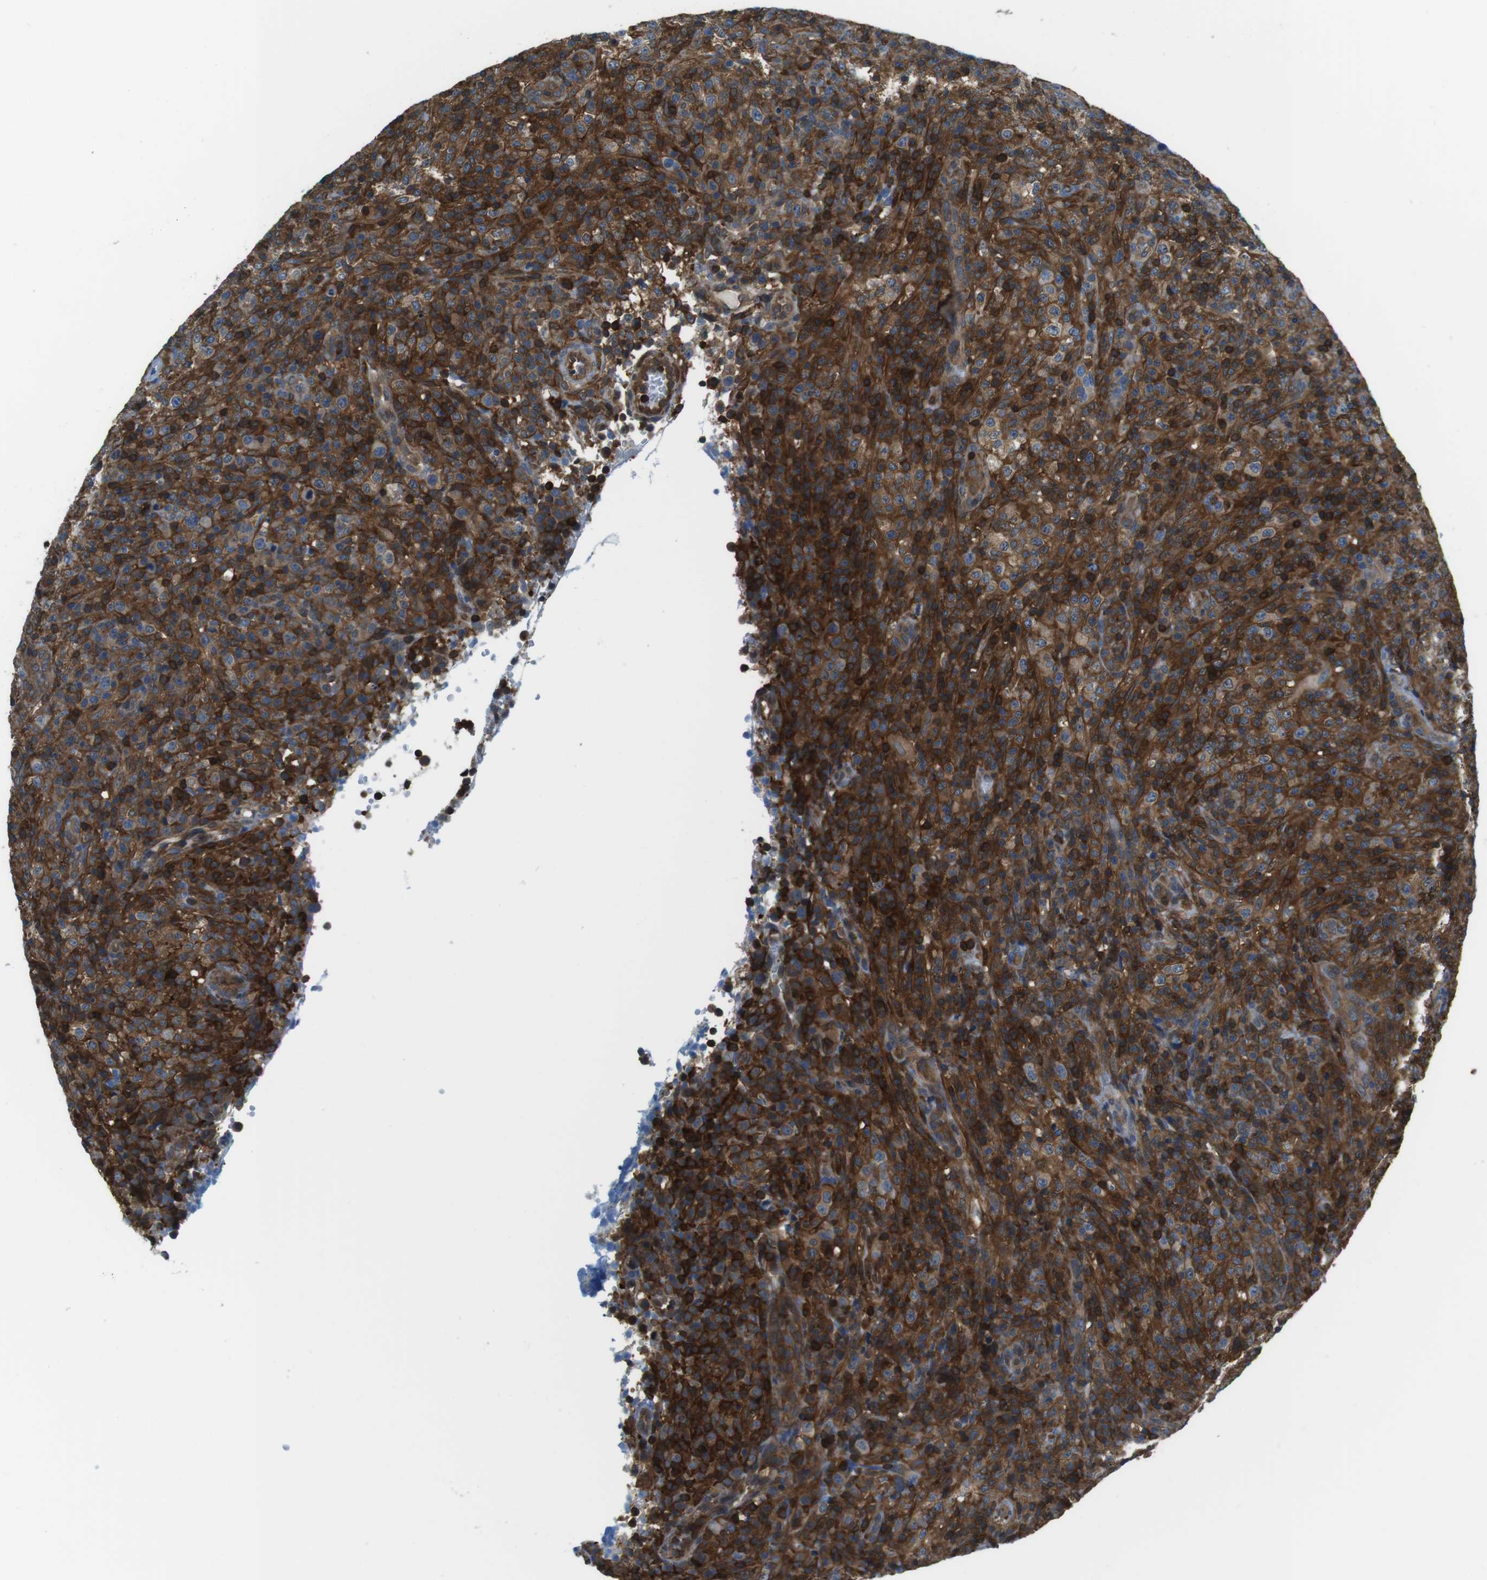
{"staining": {"intensity": "moderate", "quantity": ">75%", "location": "cytoplasmic/membranous"}, "tissue": "lymphoma", "cell_type": "Tumor cells", "image_type": "cancer", "snomed": [{"axis": "morphology", "description": "Malignant lymphoma, non-Hodgkin's type, High grade"}, {"axis": "topography", "description": "Lymph node"}], "caption": "A photomicrograph of lymphoma stained for a protein displays moderate cytoplasmic/membranous brown staining in tumor cells. Nuclei are stained in blue.", "gene": "TES", "patient": {"sex": "female", "age": 76}}